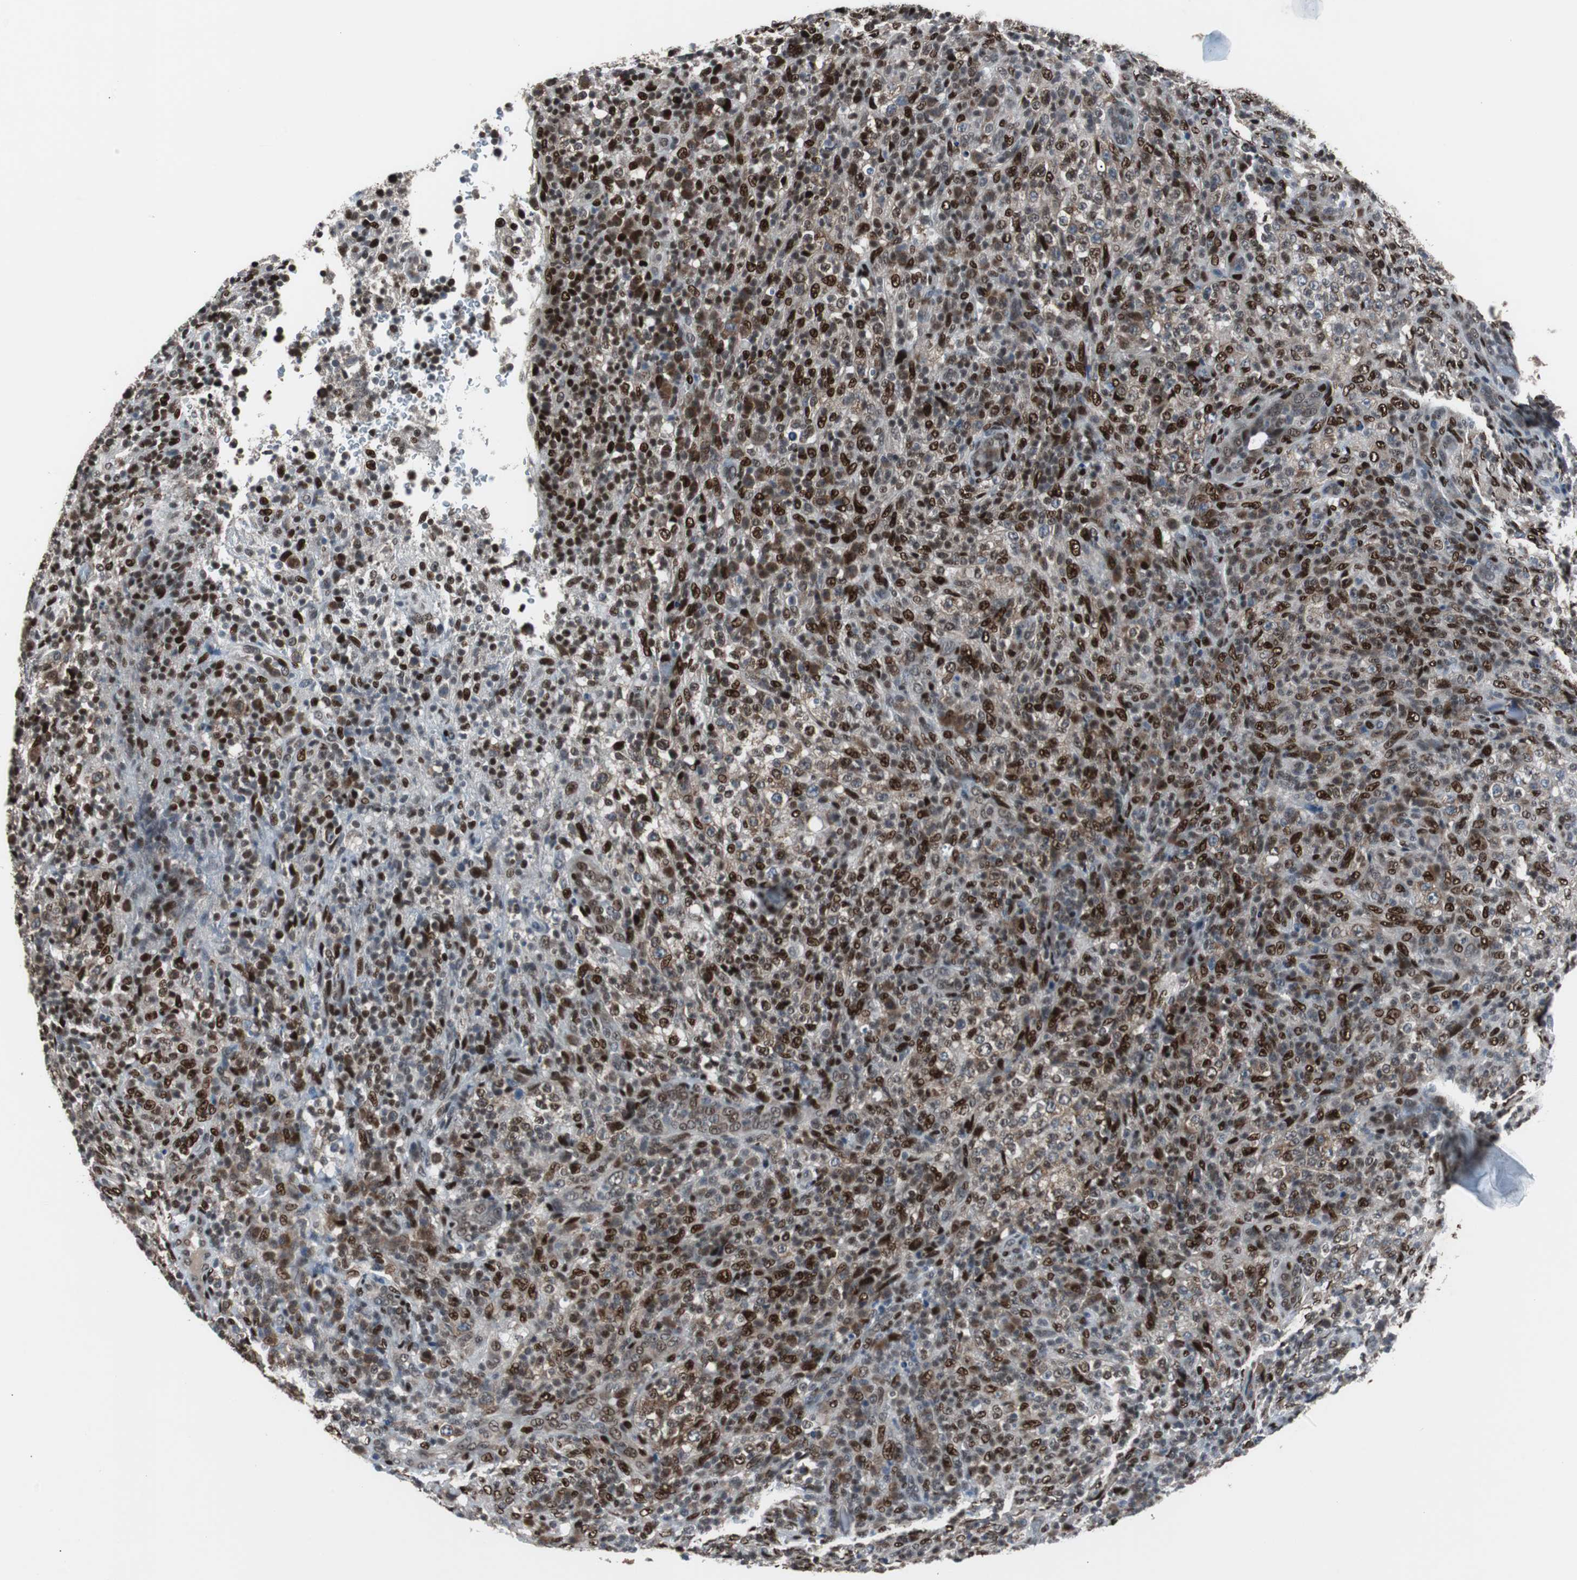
{"staining": {"intensity": "strong", "quantity": "25%-75%", "location": "cytoplasmic/membranous,nuclear"}, "tissue": "lymphoma", "cell_type": "Tumor cells", "image_type": "cancer", "snomed": [{"axis": "morphology", "description": "Malignant lymphoma, non-Hodgkin's type, High grade"}, {"axis": "topography", "description": "Lymph node"}], "caption": "Tumor cells reveal high levels of strong cytoplasmic/membranous and nuclear staining in approximately 25%-75% of cells in lymphoma.", "gene": "ZHX2", "patient": {"sex": "female", "age": 76}}